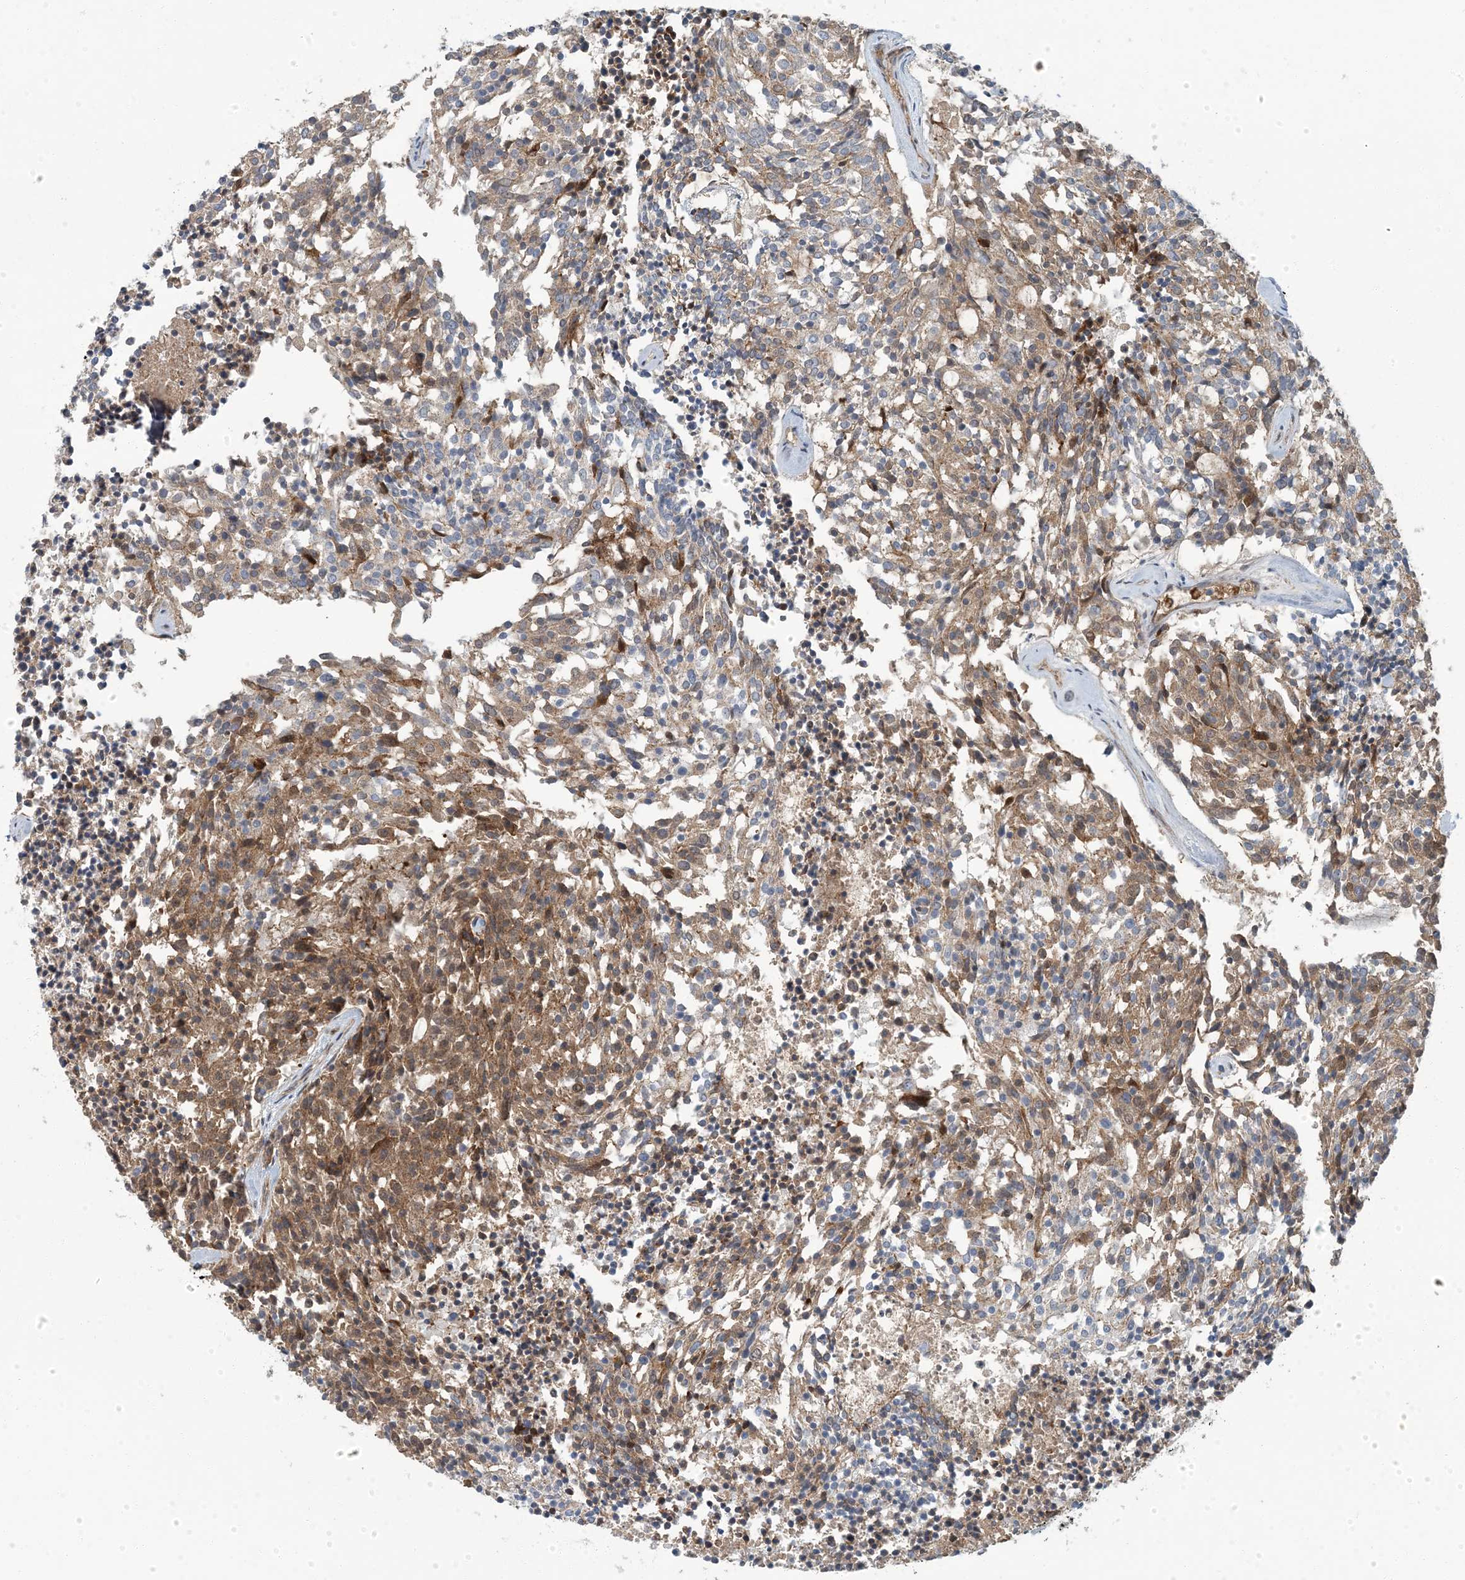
{"staining": {"intensity": "moderate", "quantity": "25%-75%", "location": "cytoplasmic/membranous,nuclear"}, "tissue": "carcinoid", "cell_type": "Tumor cells", "image_type": "cancer", "snomed": [{"axis": "morphology", "description": "Carcinoid, malignant, NOS"}, {"axis": "topography", "description": "Pancreas"}], "caption": "Carcinoid stained with a protein marker displays moderate staining in tumor cells.", "gene": "EPHA4", "patient": {"sex": "female", "age": 54}}